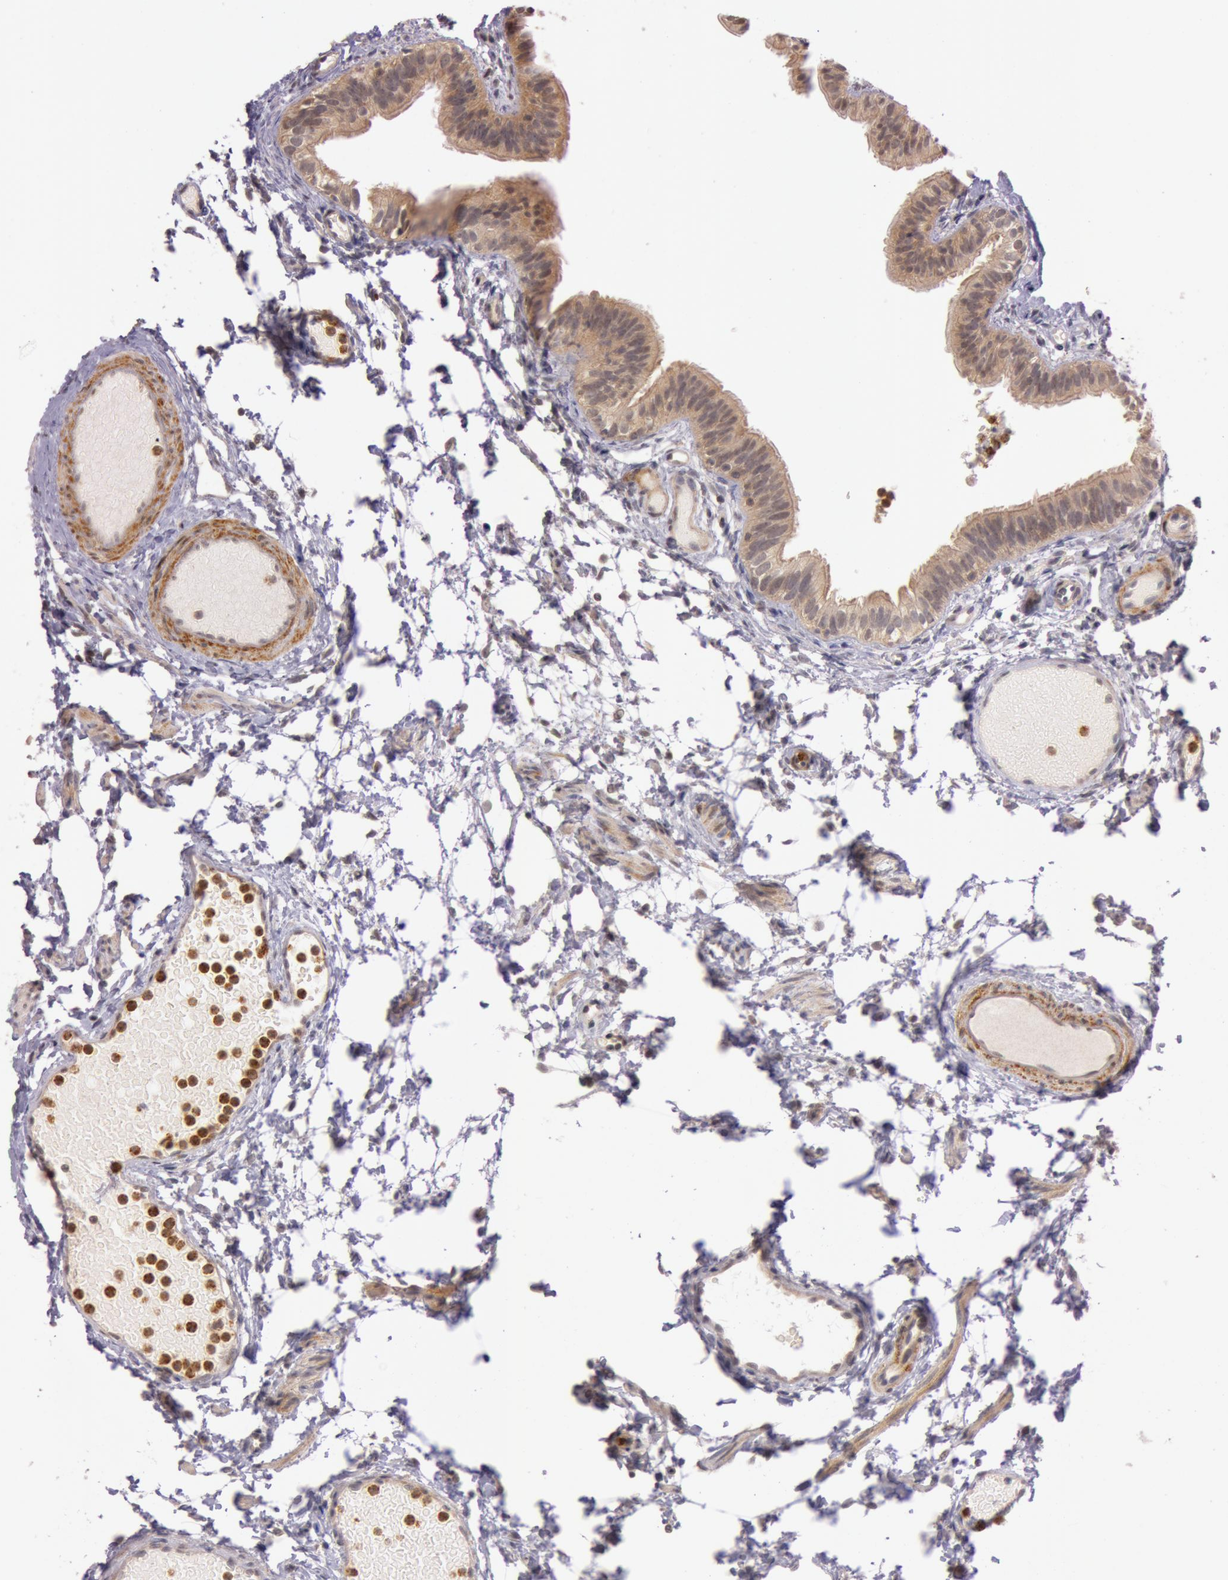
{"staining": {"intensity": "weak", "quantity": ">75%", "location": "cytoplasmic/membranous"}, "tissue": "fallopian tube", "cell_type": "Glandular cells", "image_type": "normal", "snomed": [{"axis": "morphology", "description": "Normal tissue, NOS"}, {"axis": "morphology", "description": "Dermoid, NOS"}, {"axis": "topography", "description": "Fallopian tube"}], "caption": "Fallopian tube stained with IHC exhibits weak cytoplasmic/membranous positivity in about >75% of glandular cells. The staining was performed using DAB (3,3'-diaminobenzidine) to visualize the protein expression in brown, while the nuclei were stained in blue with hematoxylin (Magnification: 20x).", "gene": "ATG2B", "patient": {"sex": "female", "age": 33}}